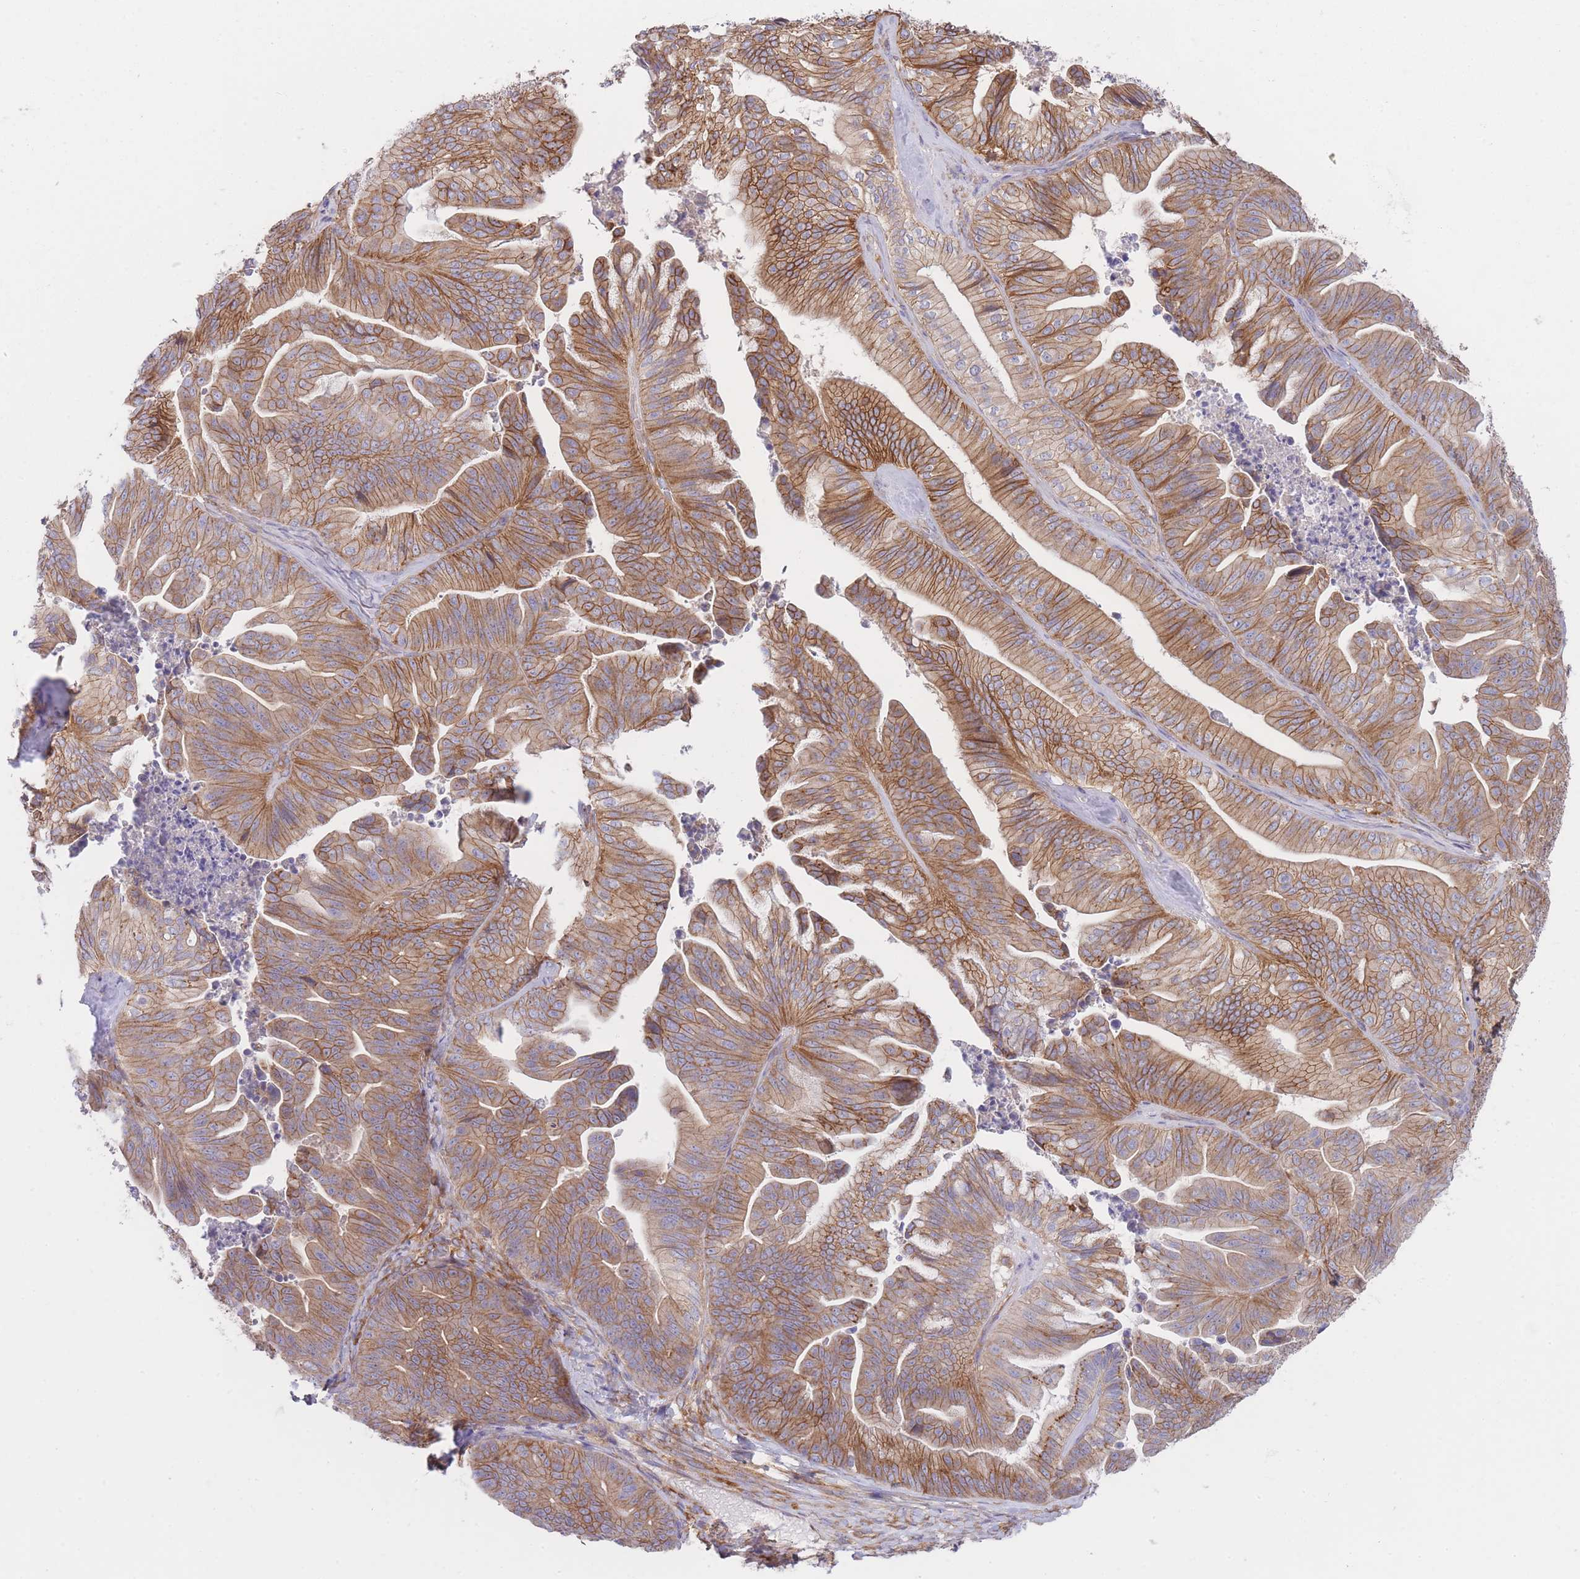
{"staining": {"intensity": "moderate", "quantity": ">75%", "location": "cytoplasmic/membranous"}, "tissue": "ovarian cancer", "cell_type": "Tumor cells", "image_type": "cancer", "snomed": [{"axis": "morphology", "description": "Cystadenocarcinoma, mucinous, NOS"}, {"axis": "topography", "description": "Ovary"}], "caption": "IHC histopathology image of ovarian cancer (mucinous cystadenocarcinoma) stained for a protein (brown), which demonstrates medium levels of moderate cytoplasmic/membranous staining in about >75% of tumor cells.", "gene": "PRKAR1A", "patient": {"sex": "female", "age": 67}}